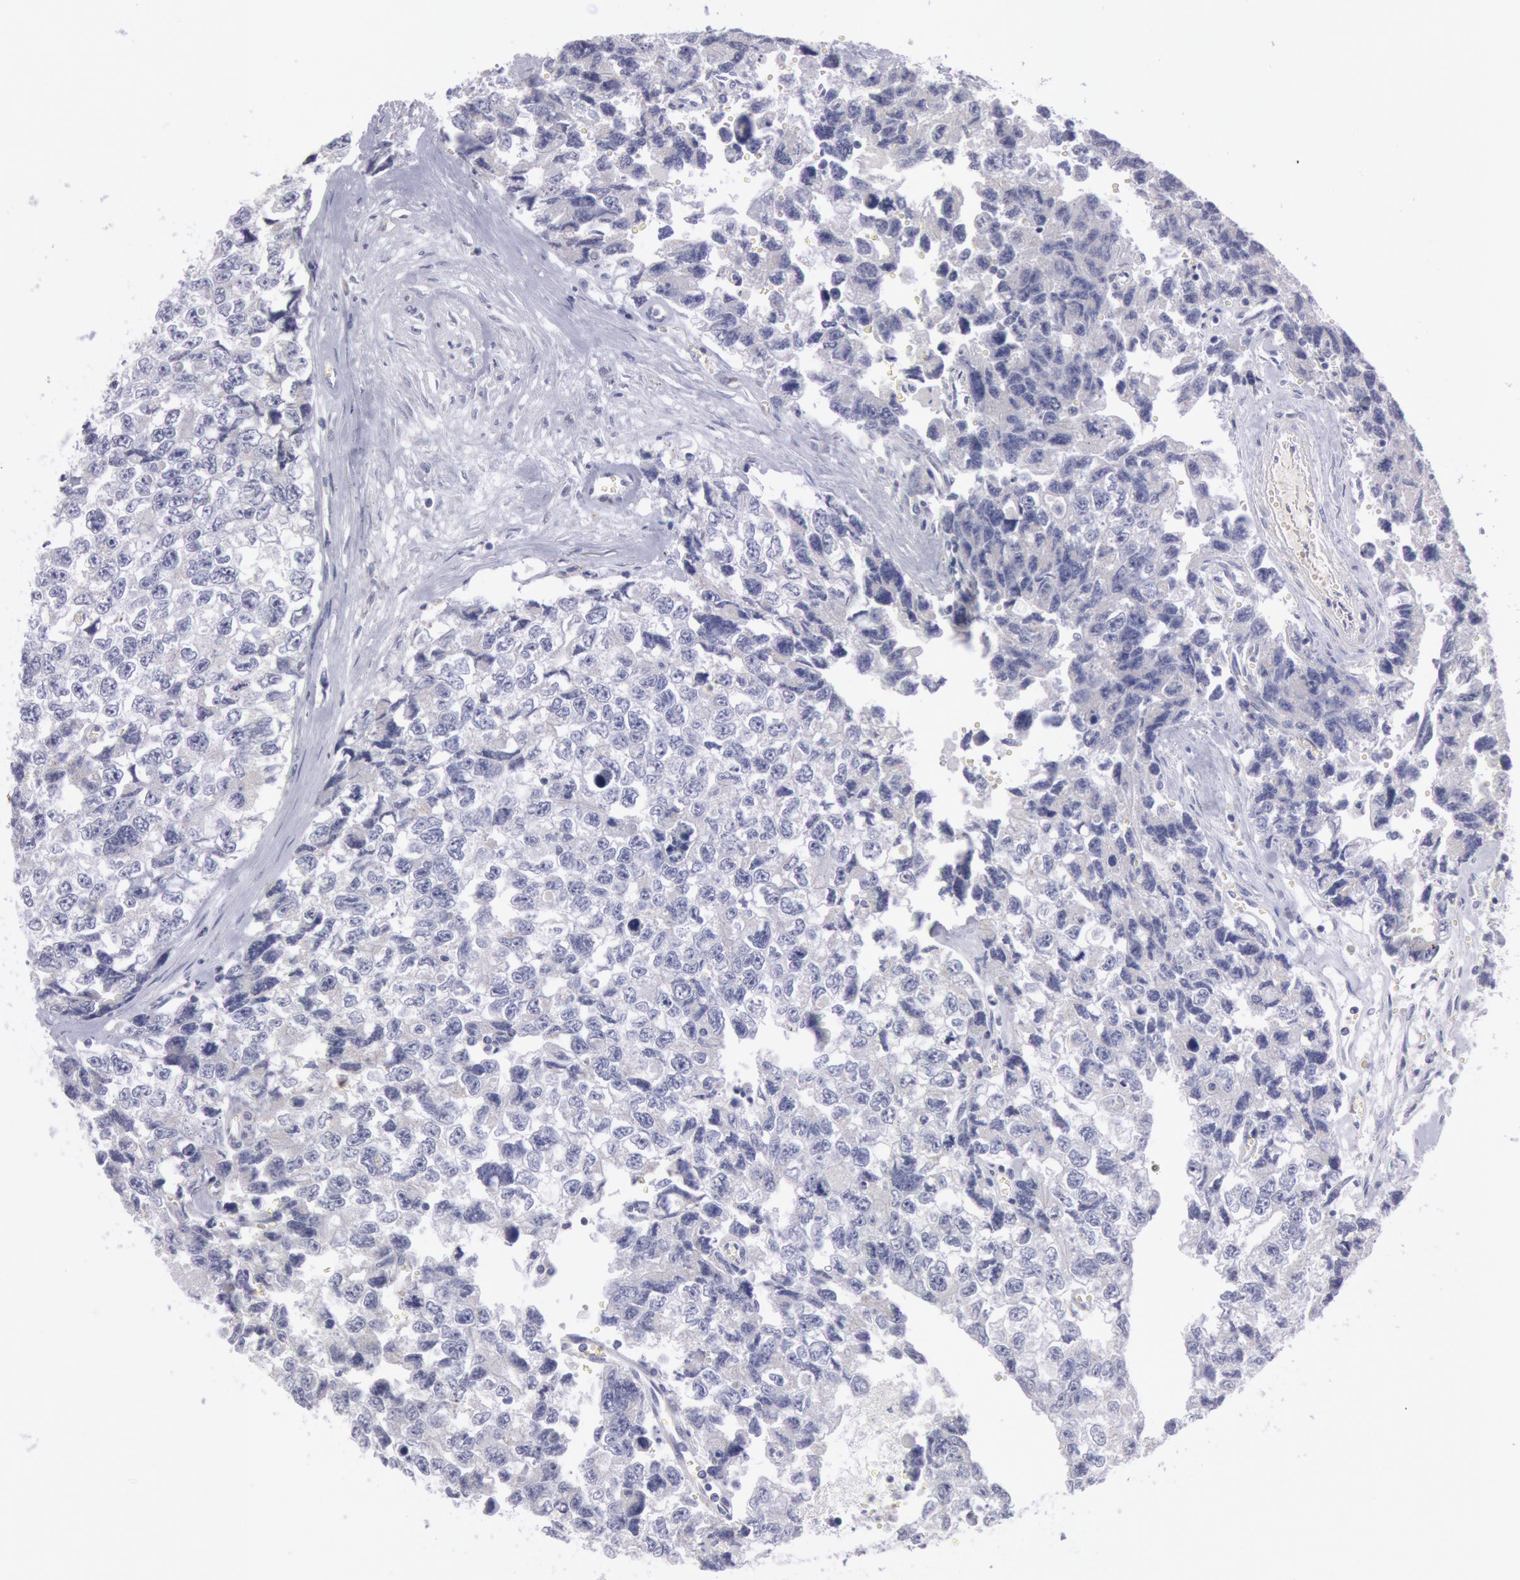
{"staining": {"intensity": "negative", "quantity": "none", "location": "none"}, "tissue": "testis cancer", "cell_type": "Tumor cells", "image_type": "cancer", "snomed": [{"axis": "morphology", "description": "Carcinoma, Embryonal, NOS"}, {"axis": "topography", "description": "Testis"}], "caption": "Photomicrograph shows no protein positivity in tumor cells of testis embryonal carcinoma tissue.", "gene": "PIK3R1", "patient": {"sex": "male", "age": 31}}